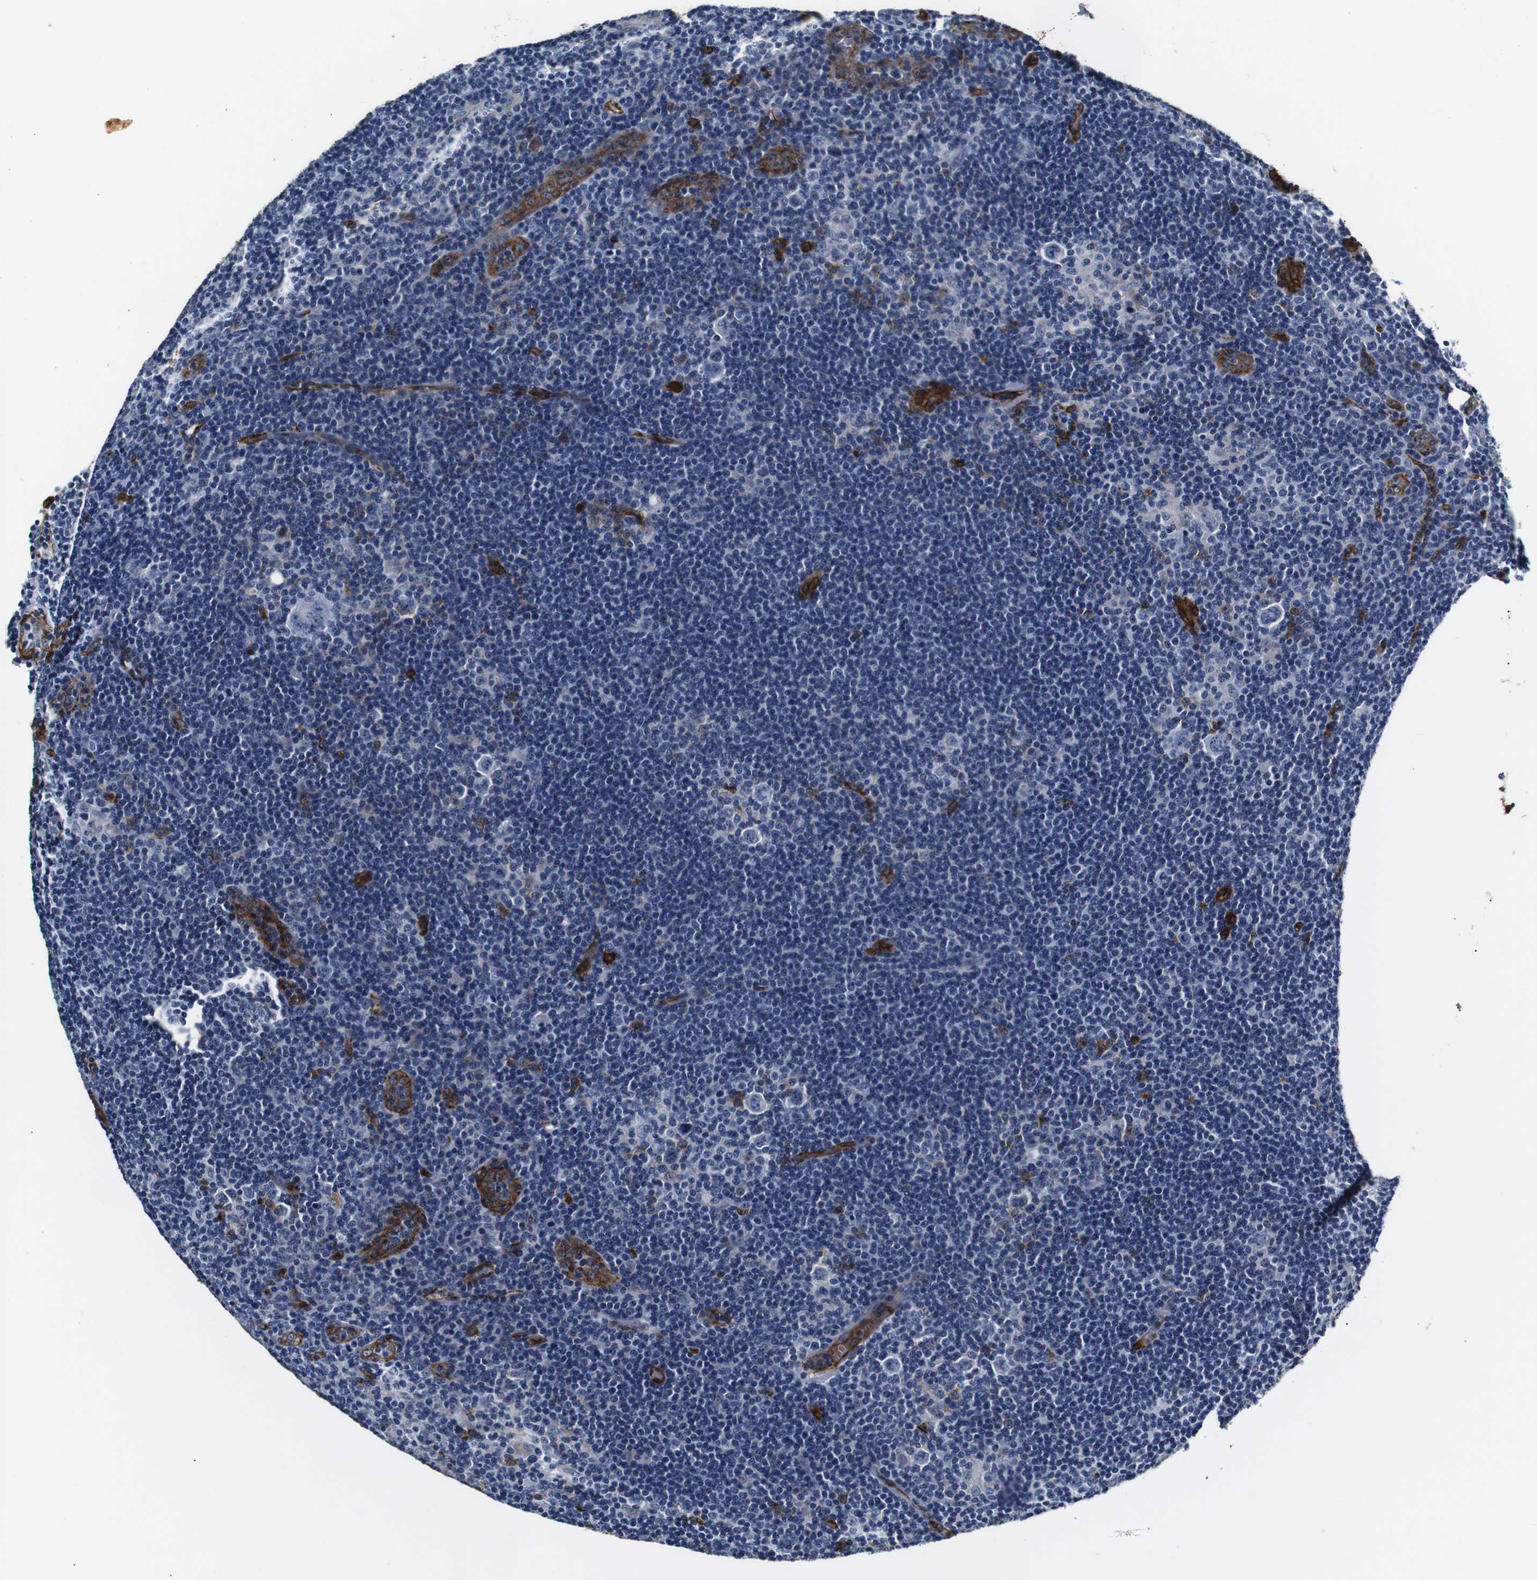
{"staining": {"intensity": "negative", "quantity": "none", "location": "none"}, "tissue": "lymphoma", "cell_type": "Tumor cells", "image_type": "cancer", "snomed": [{"axis": "morphology", "description": "Hodgkin's disease, NOS"}, {"axis": "topography", "description": "Lymph node"}], "caption": "This is an immunohistochemistry (IHC) histopathology image of human Hodgkin's disease. There is no staining in tumor cells.", "gene": "CAV2", "patient": {"sex": "female", "age": 57}}